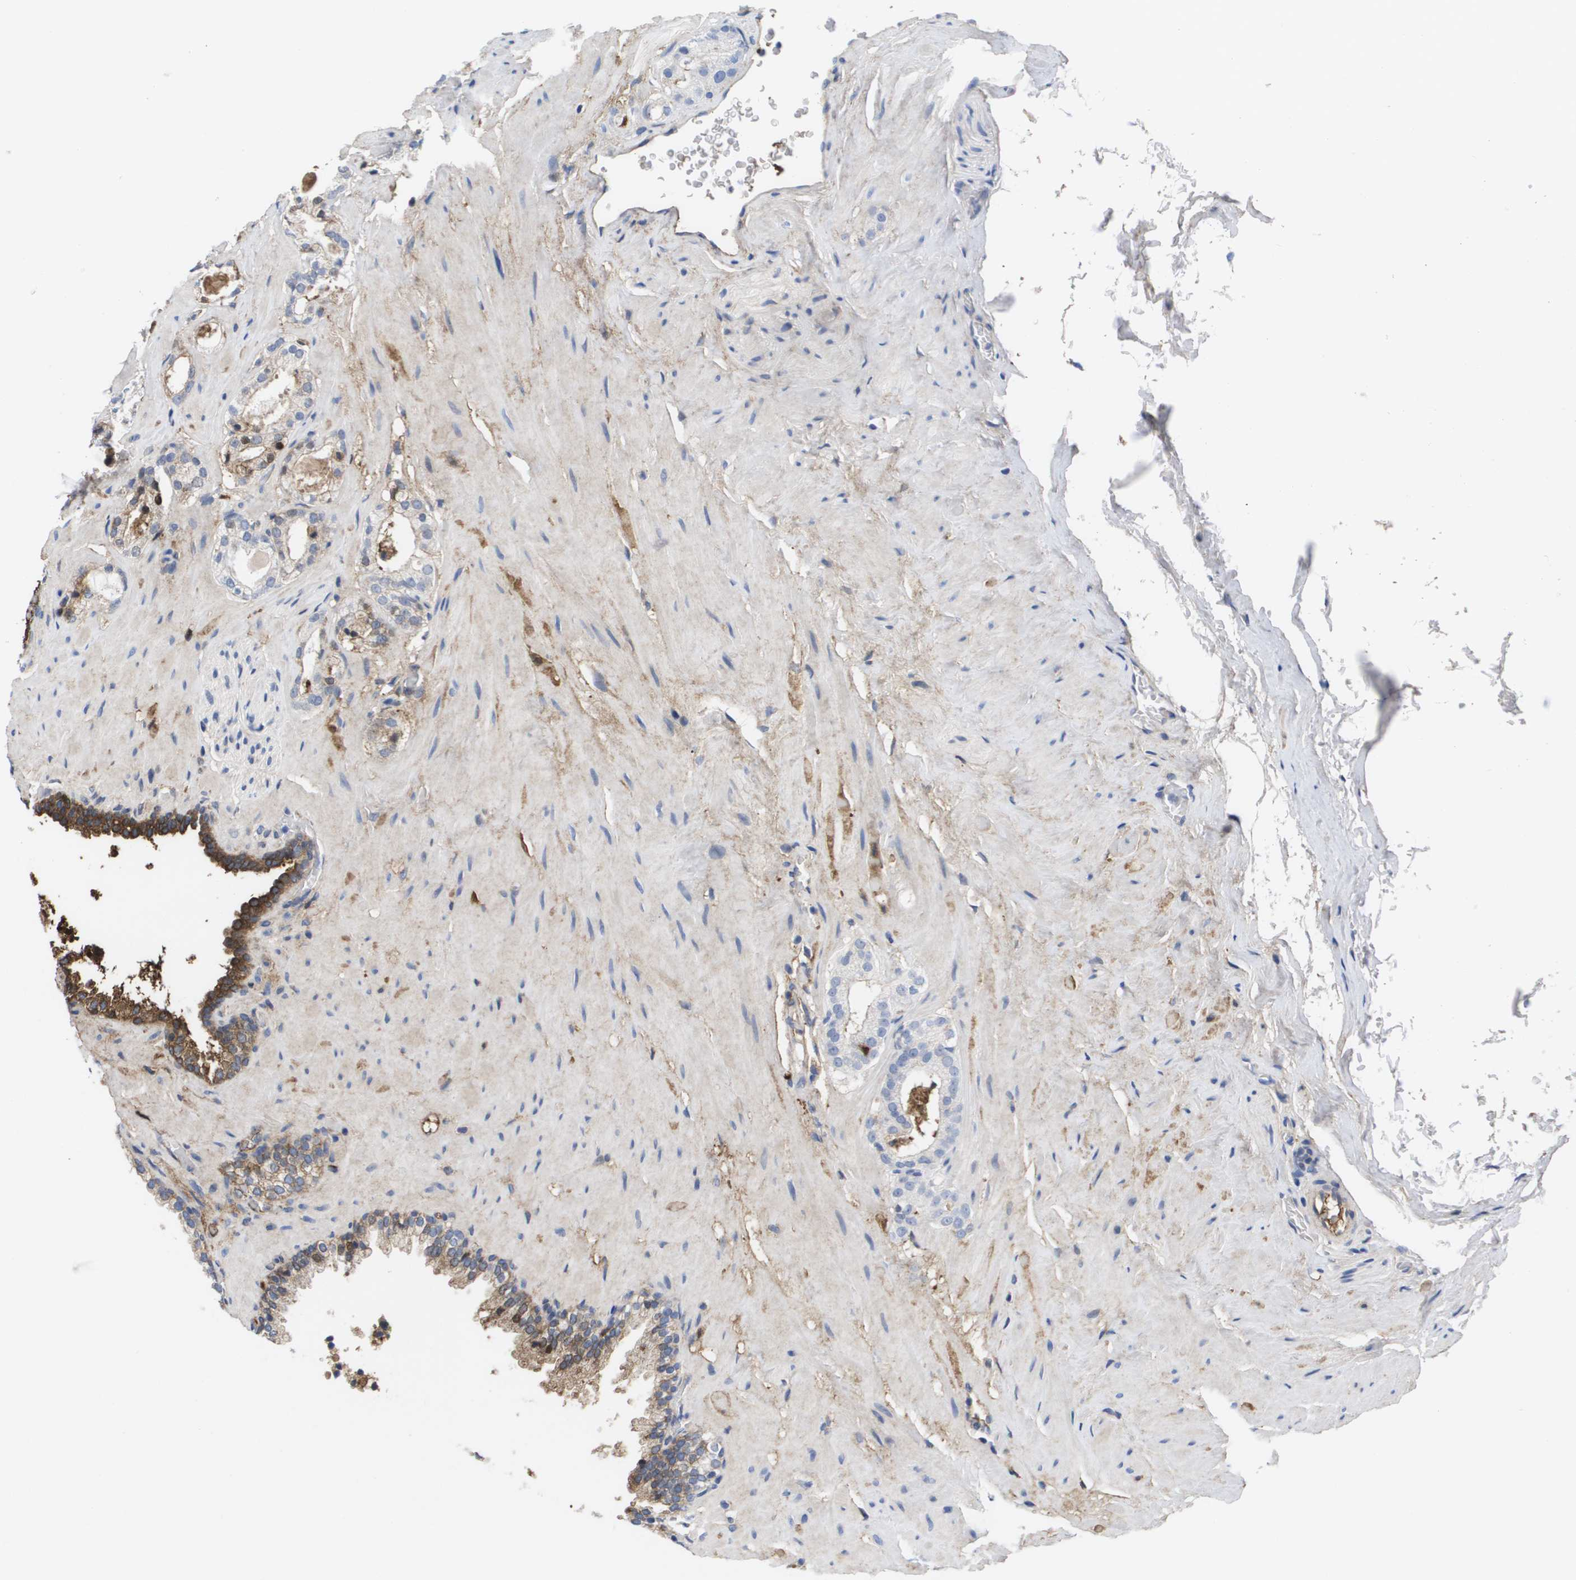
{"staining": {"intensity": "moderate", "quantity": "<25%", "location": "cytoplasmic/membranous"}, "tissue": "prostate cancer", "cell_type": "Tumor cells", "image_type": "cancer", "snomed": [{"axis": "morphology", "description": "Adenocarcinoma, High grade"}, {"axis": "topography", "description": "Prostate"}], "caption": "A brown stain highlights moderate cytoplasmic/membranous expression of a protein in prostate cancer (adenocarcinoma (high-grade)) tumor cells. Nuclei are stained in blue.", "gene": "SERPINC1", "patient": {"sex": "male", "age": 64}}